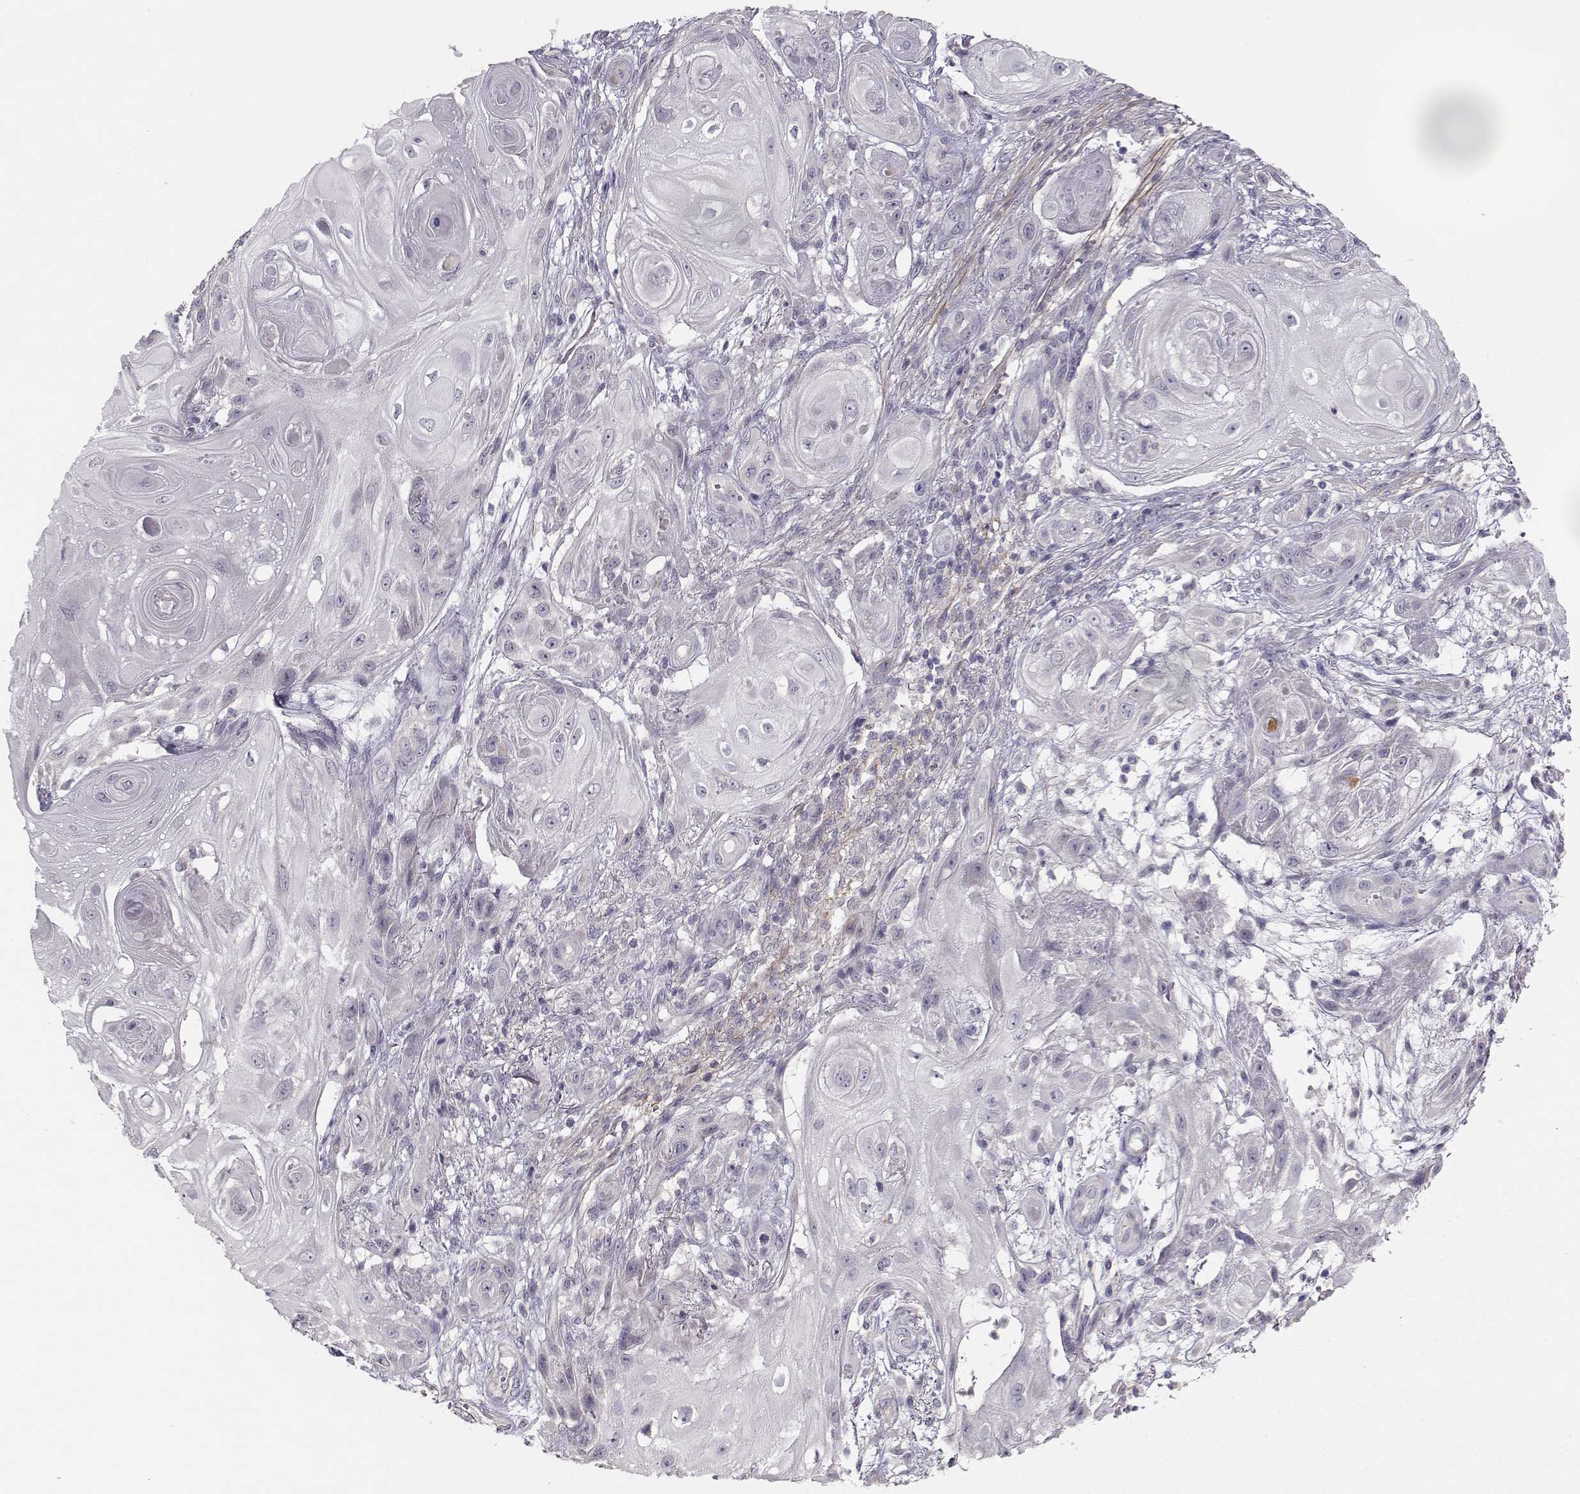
{"staining": {"intensity": "negative", "quantity": "none", "location": "none"}, "tissue": "skin cancer", "cell_type": "Tumor cells", "image_type": "cancer", "snomed": [{"axis": "morphology", "description": "Squamous cell carcinoma, NOS"}, {"axis": "topography", "description": "Skin"}], "caption": "Photomicrograph shows no significant protein expression in tumor cells of squamous cell carcinoma (skin).", "gene": "TMEM145", "patient": {"sex": "male", "age": 62}}